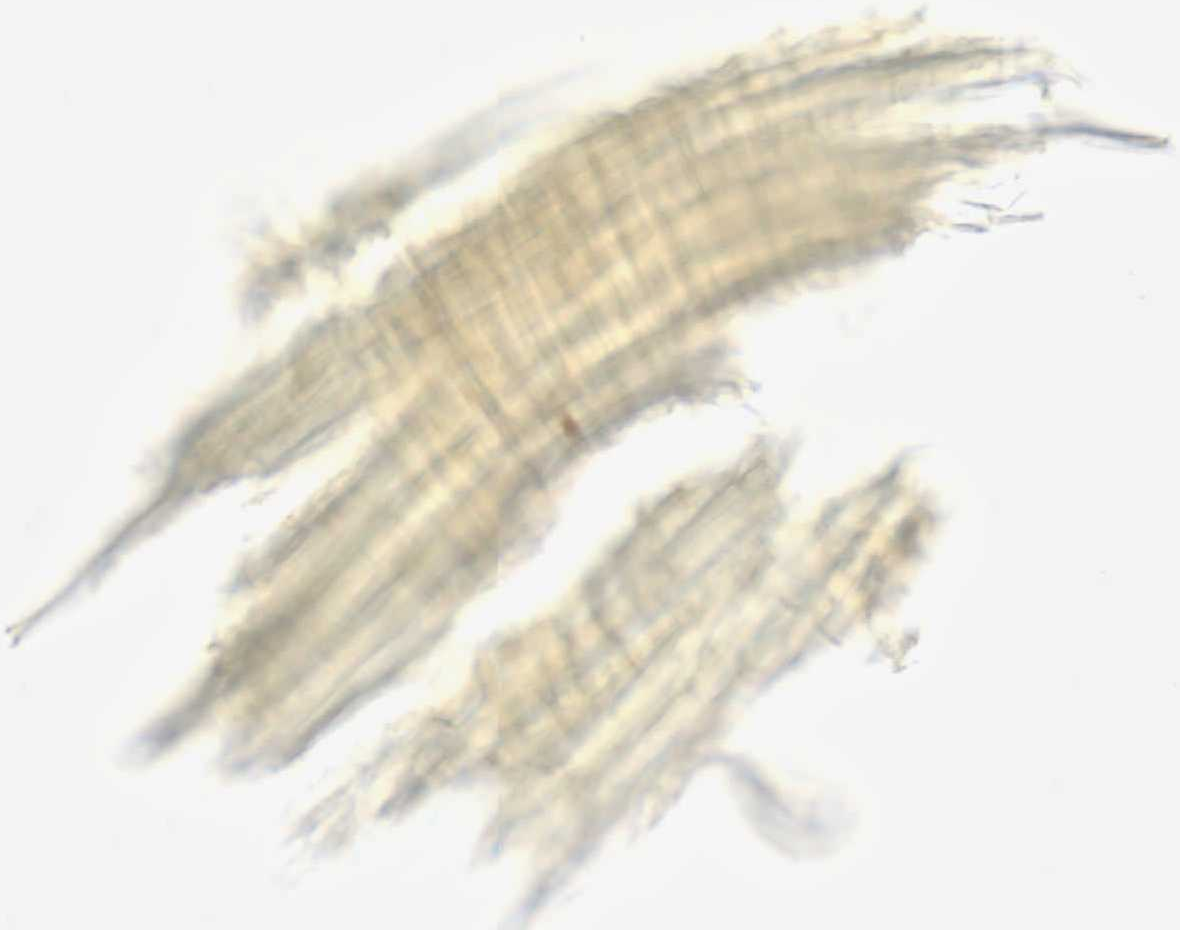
{"staining": {"intensity": "moderate", "quantity": ">75%", "location": "cytoplasmic/membranous,nuclear"}, "tissue": "glioma", "cell_type": "Tumor cells", "image_type": "cancer", "snomed": [{"axis": "morphology", "description": "Glioma, malignant, High grade"}, {"axis": "topography", "description": "Brain"}], "caption": "Immunohistochemistry (IHC) of malignant high-grade glioma exhibits medium levels of moderate cytoplasmic/membranous and nuclear staining in approximately >75% of tumor cells. Nuclei are stained in blue.", "gene": "GPKOW", "patient": {"sex": "male", "age": 77}}